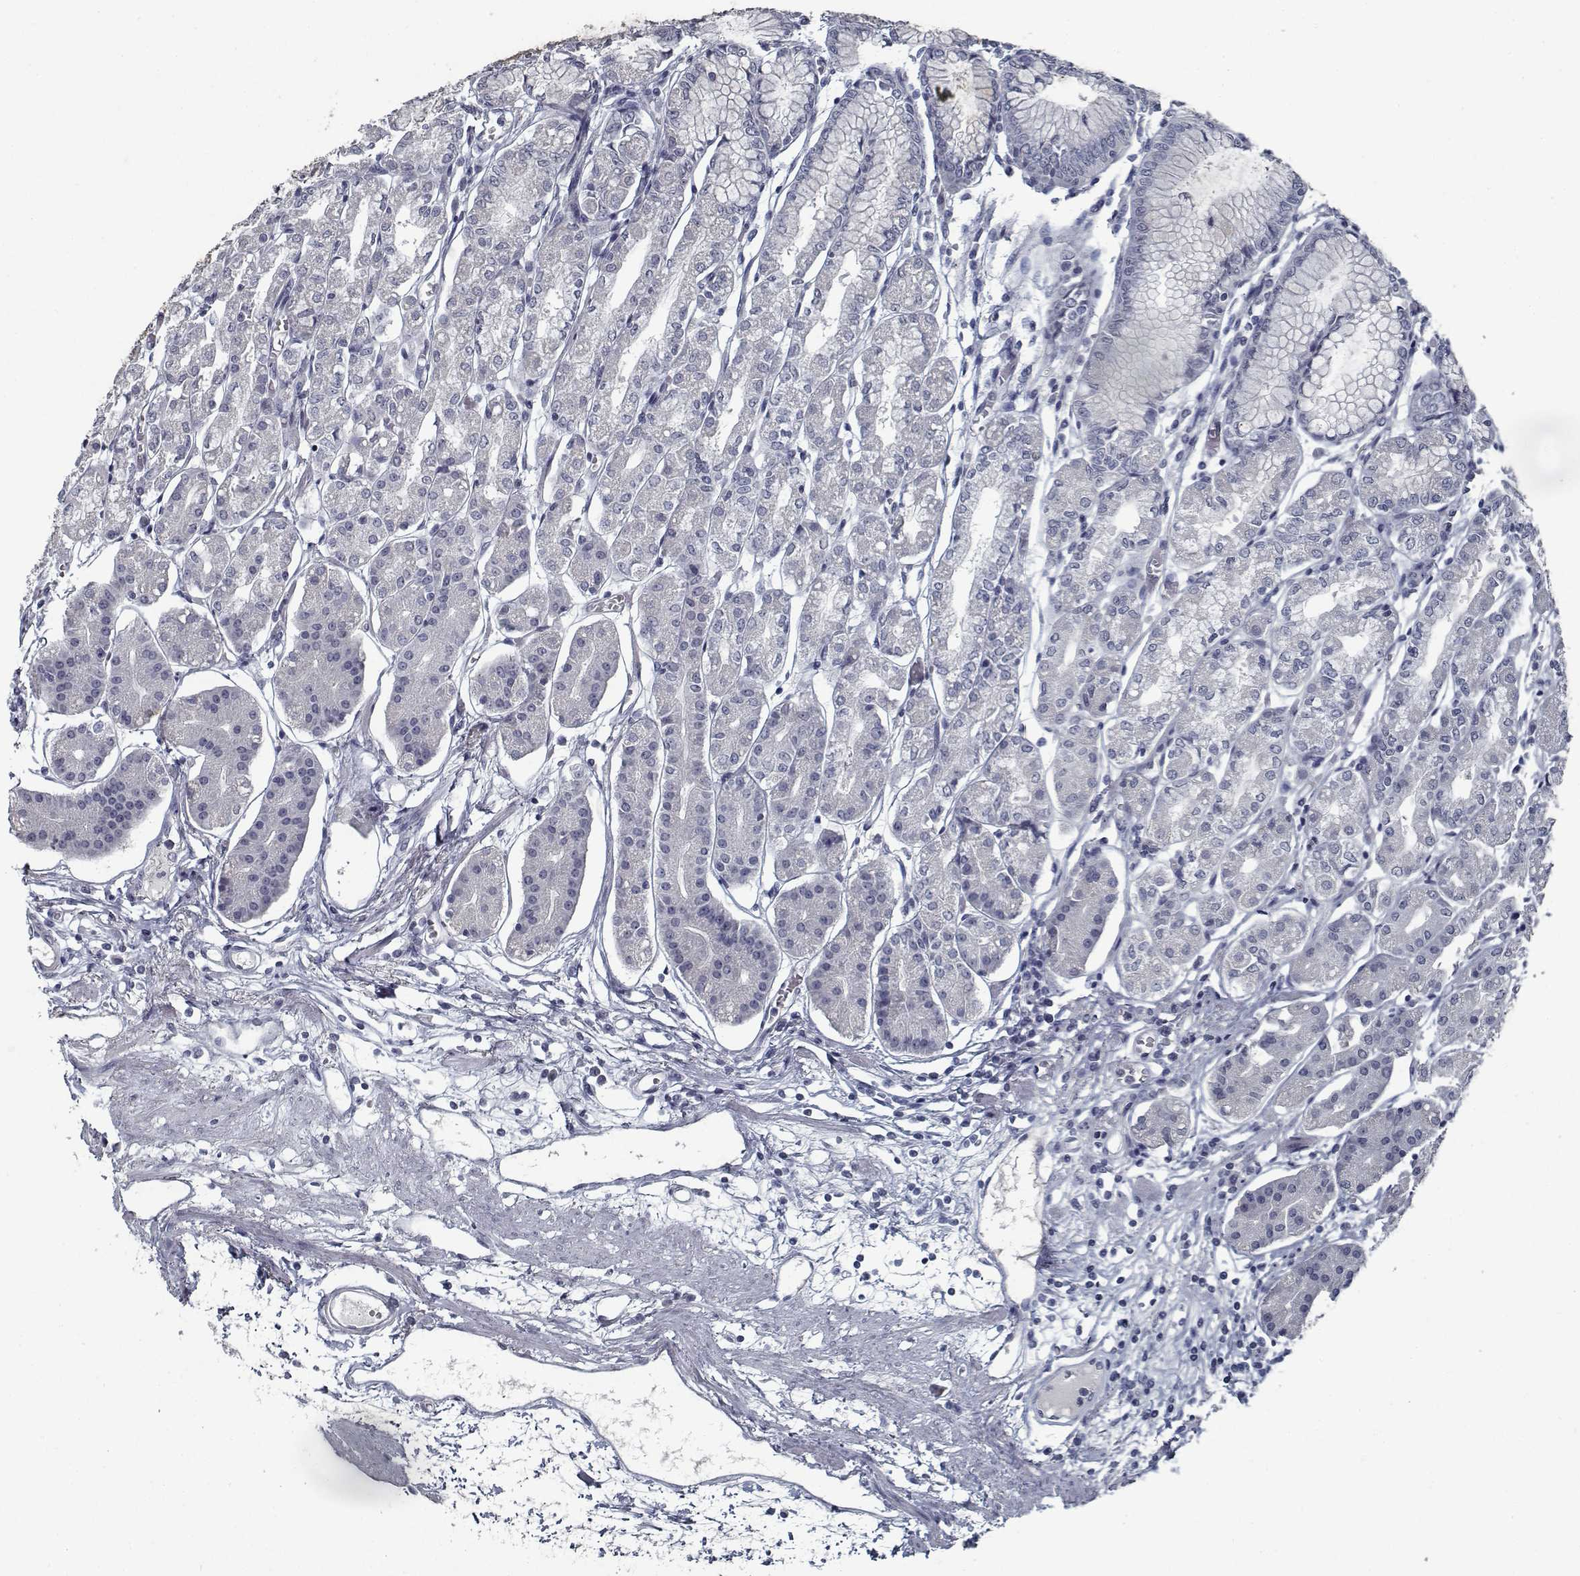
{"staining": {"intensity": "negative", "quantity": "none", "location": "none"}, "tissue": "stomach", "cell_type": "Glandular cells", "image_type": "normal", "snomed": [{"axis": "morphology", "description": "Normal tissue, NOS"}, {"axis": "topography", "description": "Skeletal muscle"}, {"axis": "topography", "description": "Stomach"}], "caption": "Immunohistochemistry of benign human stomach displays no expression in glandular cells. (DAB IHC, high magnification).", "gene": "GAD2", "patient": {"sex": "female", "age": 57}}